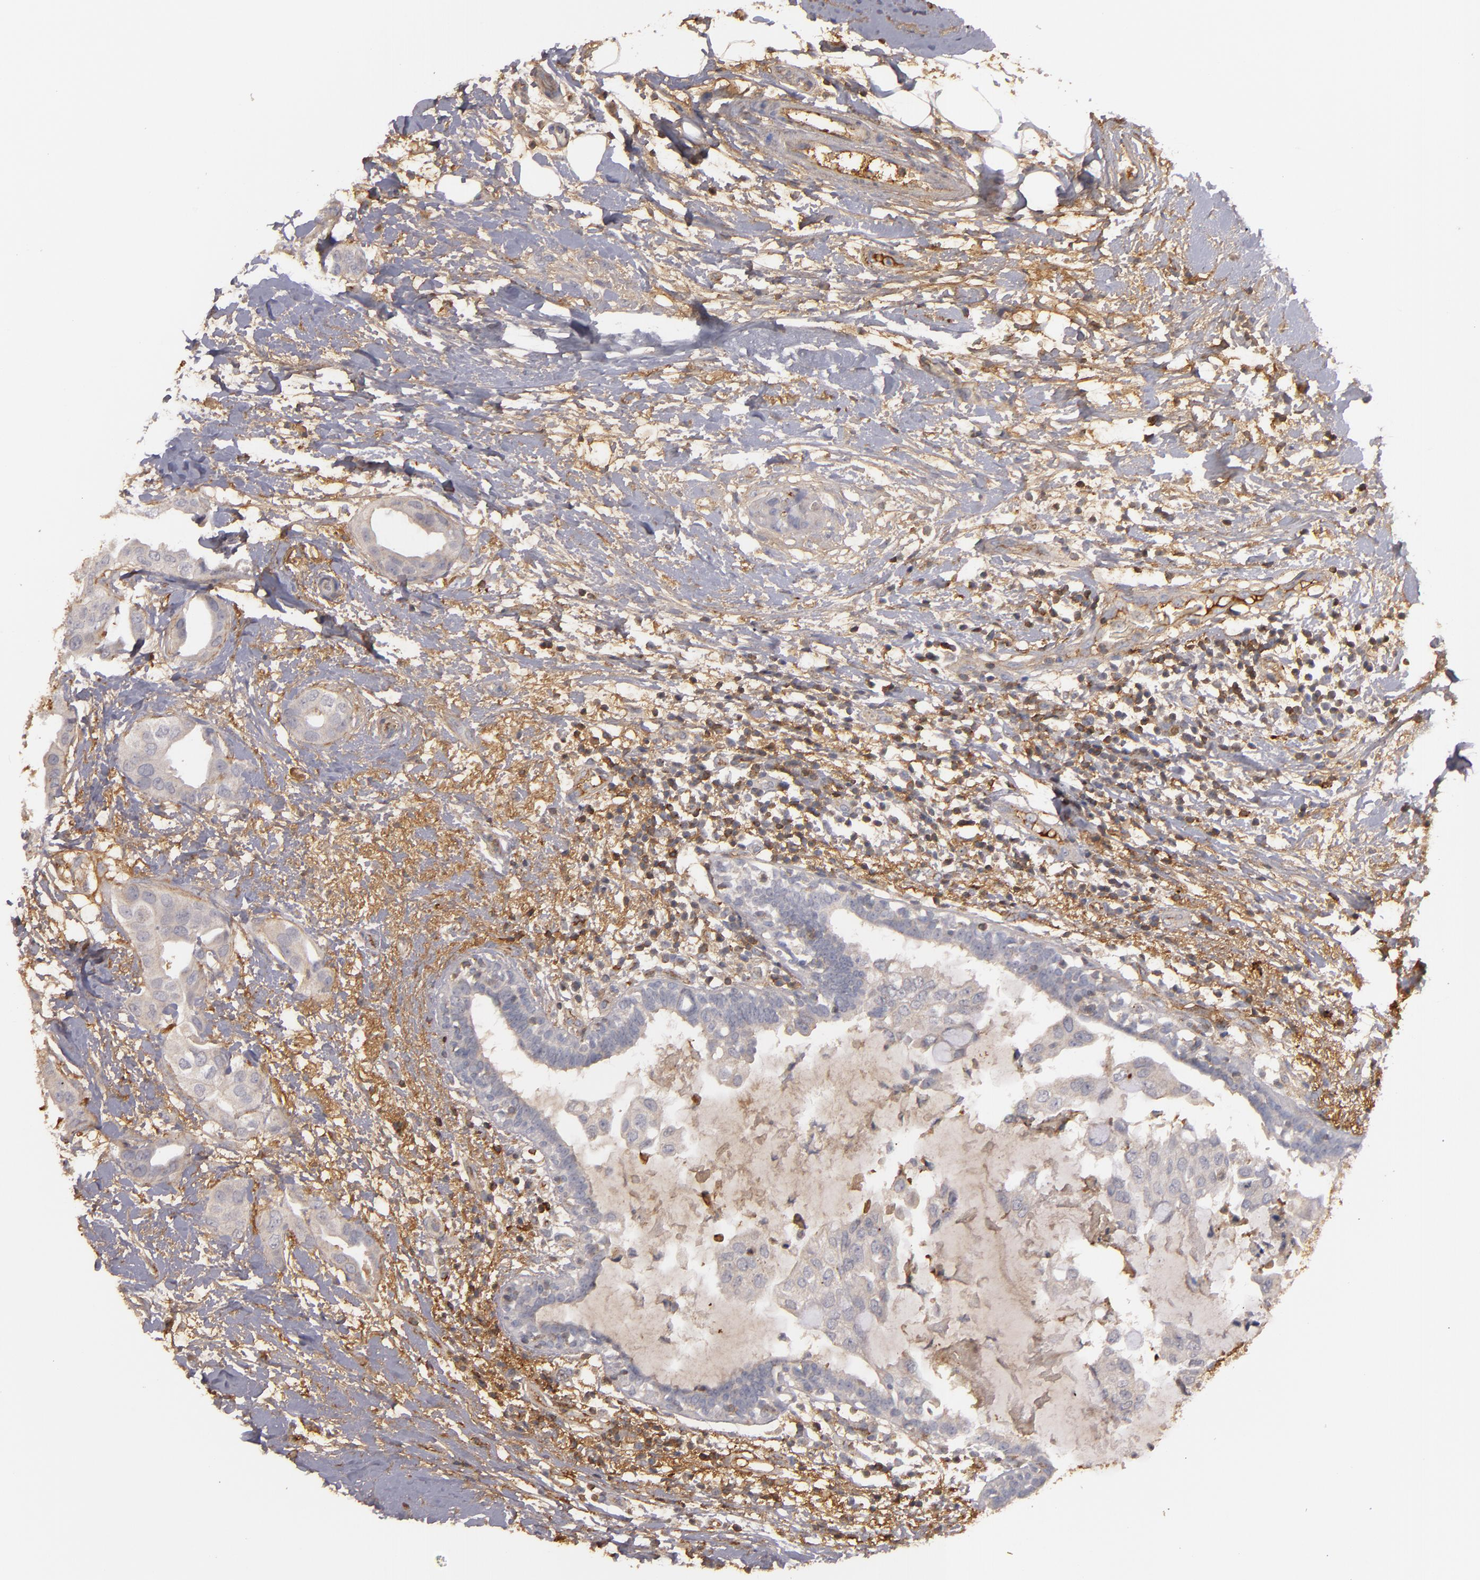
{"staining": {"intensity": "negative", "quantity": "none", "location": "none"}, "tissue": "breast cancer", "cell_type": "Tumor cells", "image_type": "cancer", "snomed": [{"axis": "morphology", "description": "Duct carcinoma"}, {"axis": "topography", "description": "Breast"}], "caption": "There is no significant positivity in tumor cells of breast cancer (invasive ductal carcinoma).", "gene": "MBL2", "patient": {"sex": "female", "age": 40}}